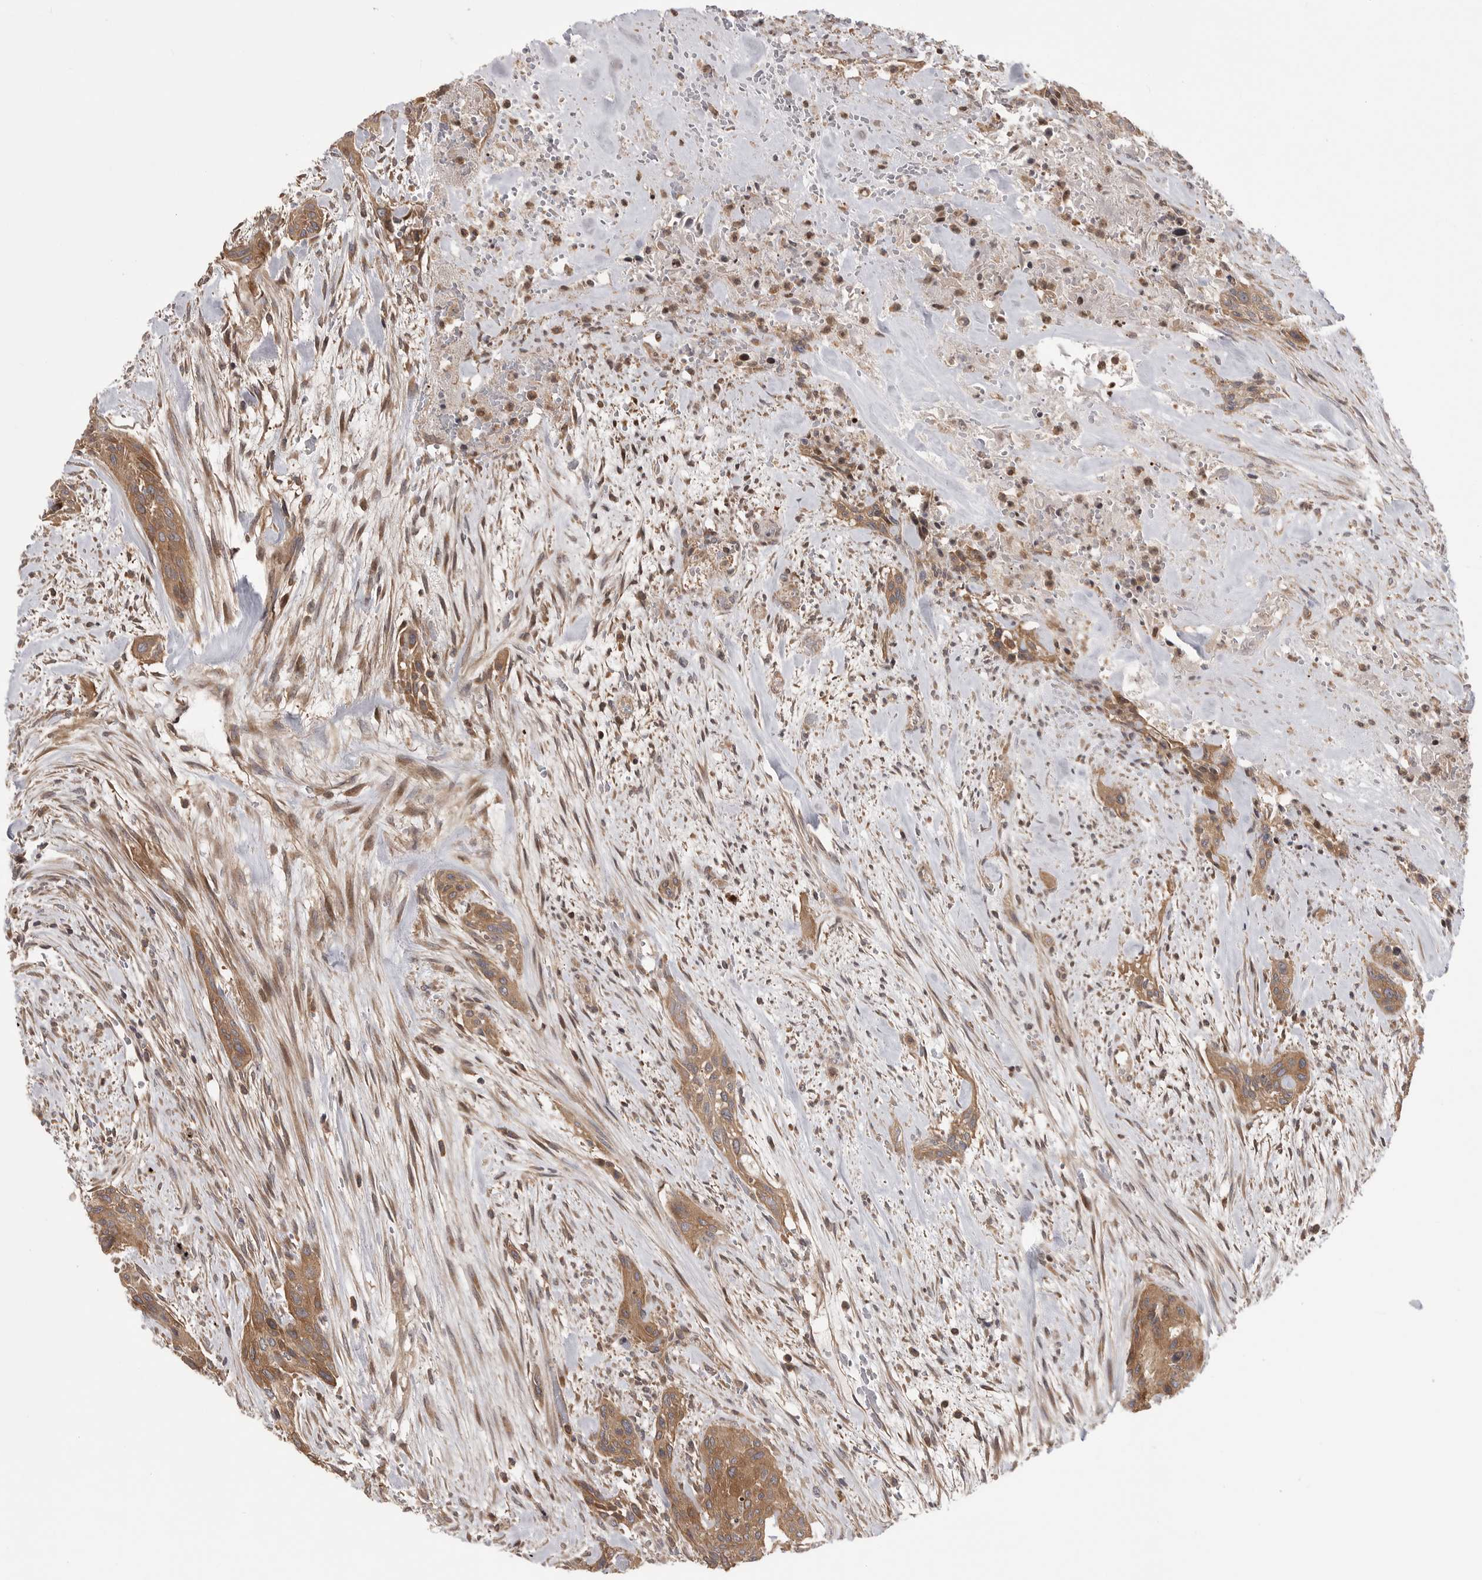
{"staining": {"intensity": "moderate", "quantity": ">75%", "location": "cytoplasmic/membranous"}, "tissue": "urothelial cancer", "cell_type": "Tumor cells", "image_type": "cancer", "snomed": [{"axis": "morphology", "description": "Urothelial carcinoma, High grade"}, {"axis": "topography", "description": "Urinary bladder"}], "caption": "An image of high-grade urothelial carcinoma stained for a protein shows moderate cytoplasmic/membranous brown staining in tumor cells.", "gene": "OXR1", "patient": {"sex": "male", "age": 35}}